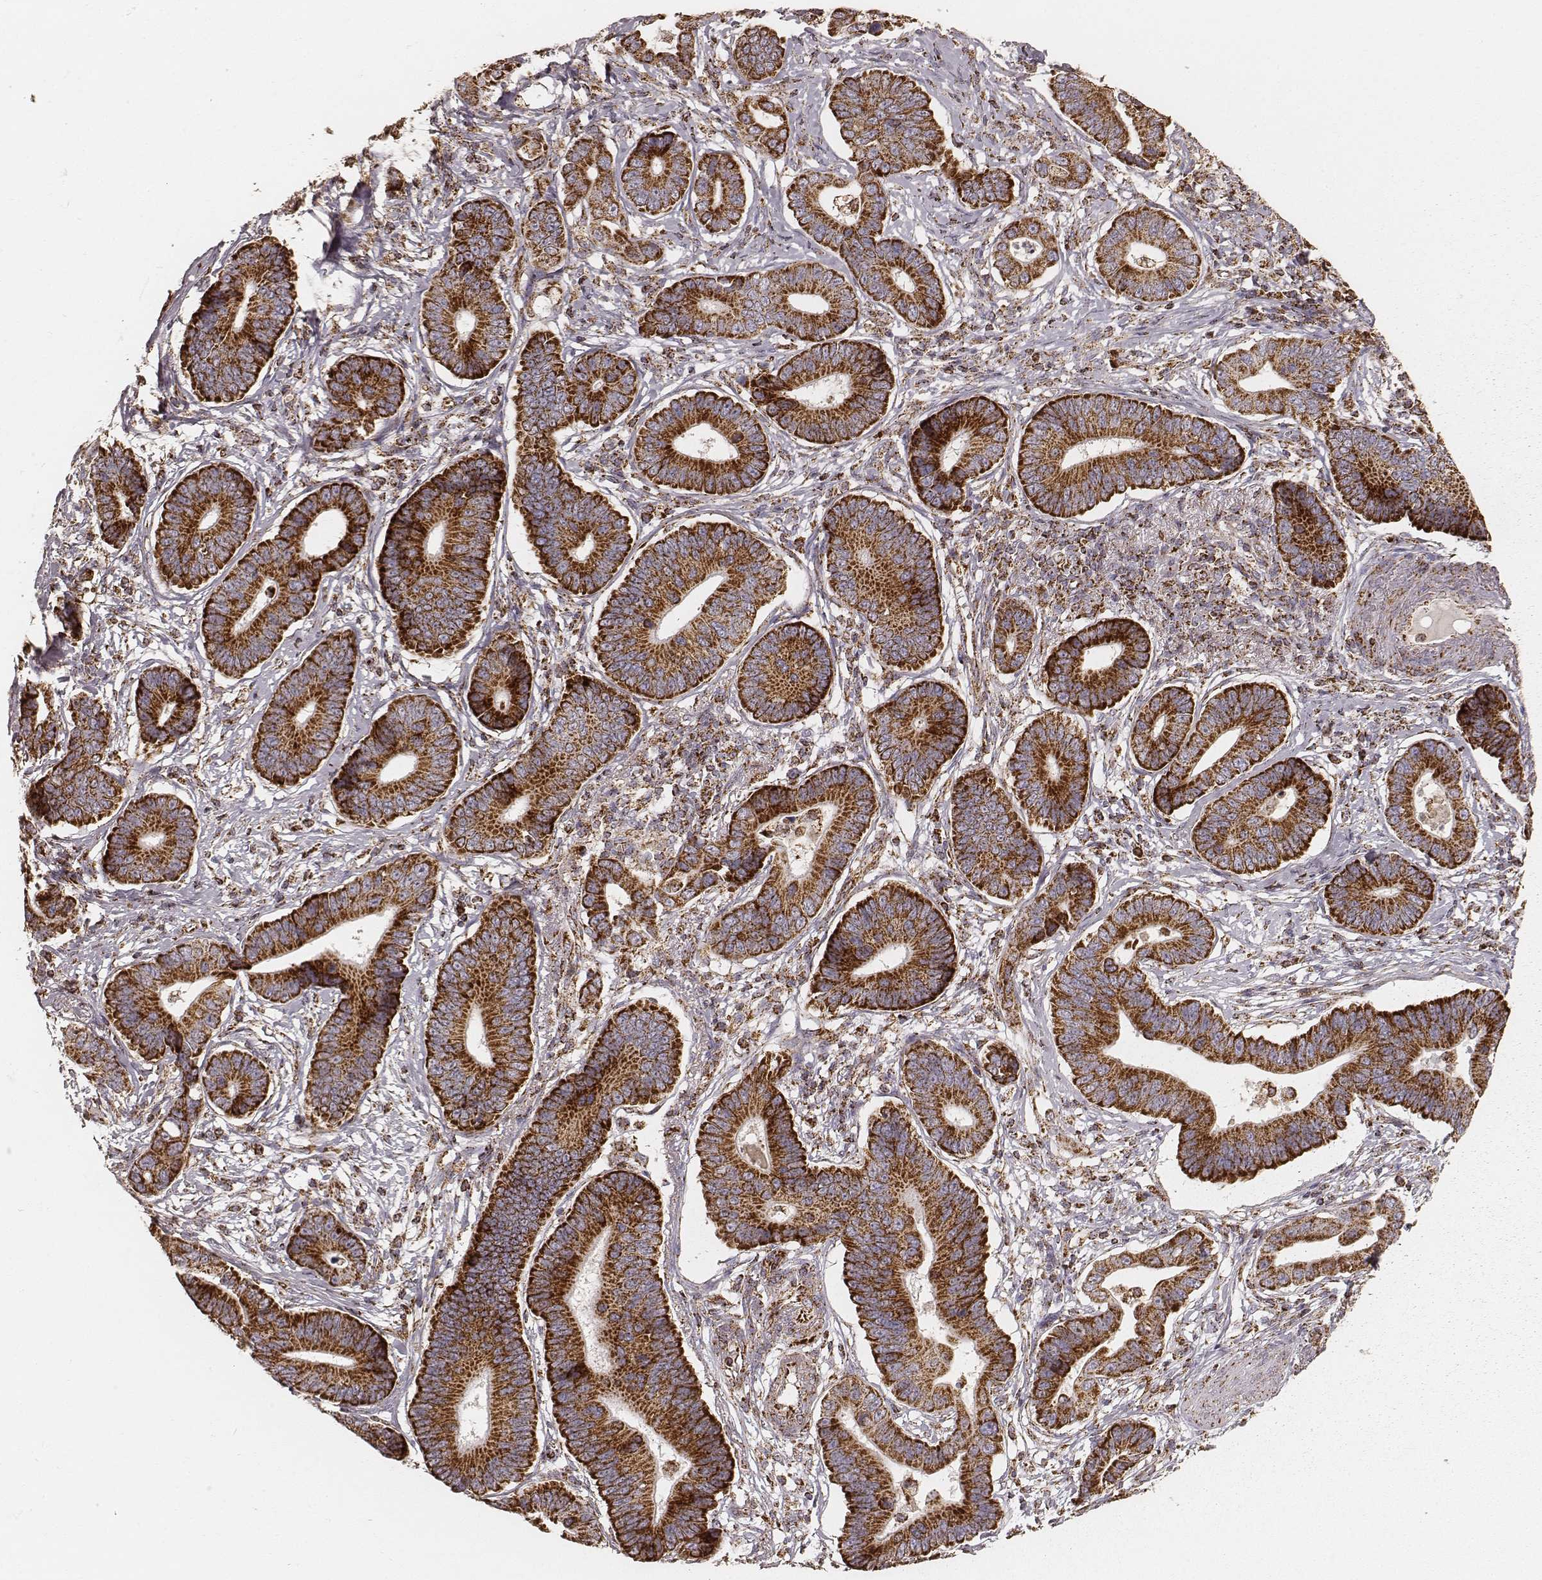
{"staining": {"intensity": "strong", "quantity": ">75%", "location": "cytoplasmic/membranous"}, "tissue": "stomach cancer", "cell_type": "Tumor cells", "image_type": "cancer", "snomed": [{"axis": "morphology", "description": "Adenocarcinoma, NOS"}, {"axis": "topography", "description": "Stomach"}], "caption": "Strong cytoplasmic/membranous protein staining is seen in approximately >75% of tumor cells in adenocarcinoma (stomach).", "gene": "CS", "patient": {"sex": "male", "age": 84}}